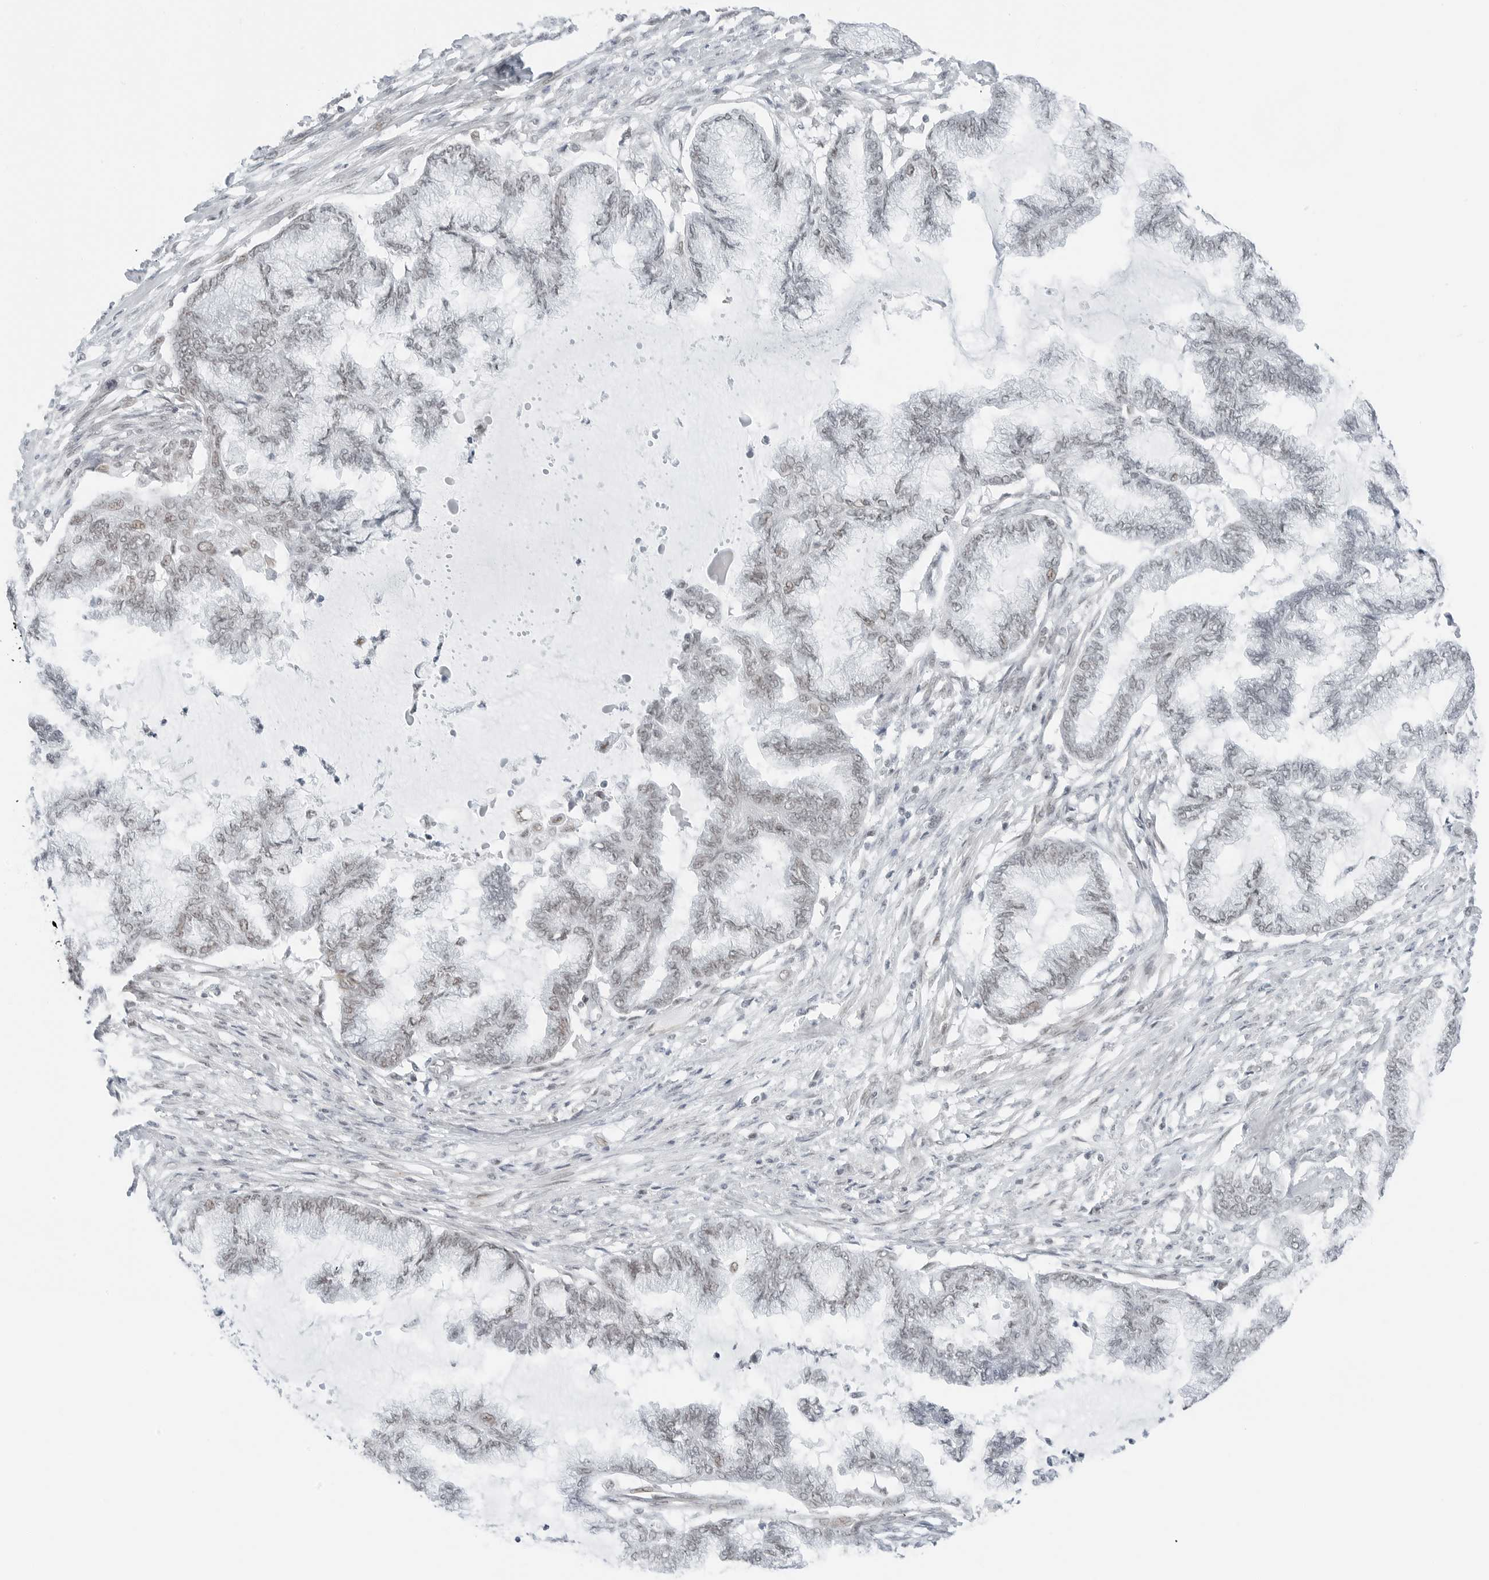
{"staining": {"intensity": "negative", "quantity": "none", "location": "none"}, "tissue": "endometrial cancer", "cell_type": "Tumor cells", "image_type": "cancer", "snomed": [{"axis": "morphology", "description": "Adenocarcinoma, NOS"}, {"axis": "topography", "description": "Endometrium"}], "caption": "High magnification brightfield microscopy of endometrial cancer stained with DAB (3,3'-diaminobenzidine) (brown) and counterstained with hematoxylin (blue): tumor cells show no significant positivity.", "gene": "CRTC2", "patient": {"sex": "female", "age": 86}}